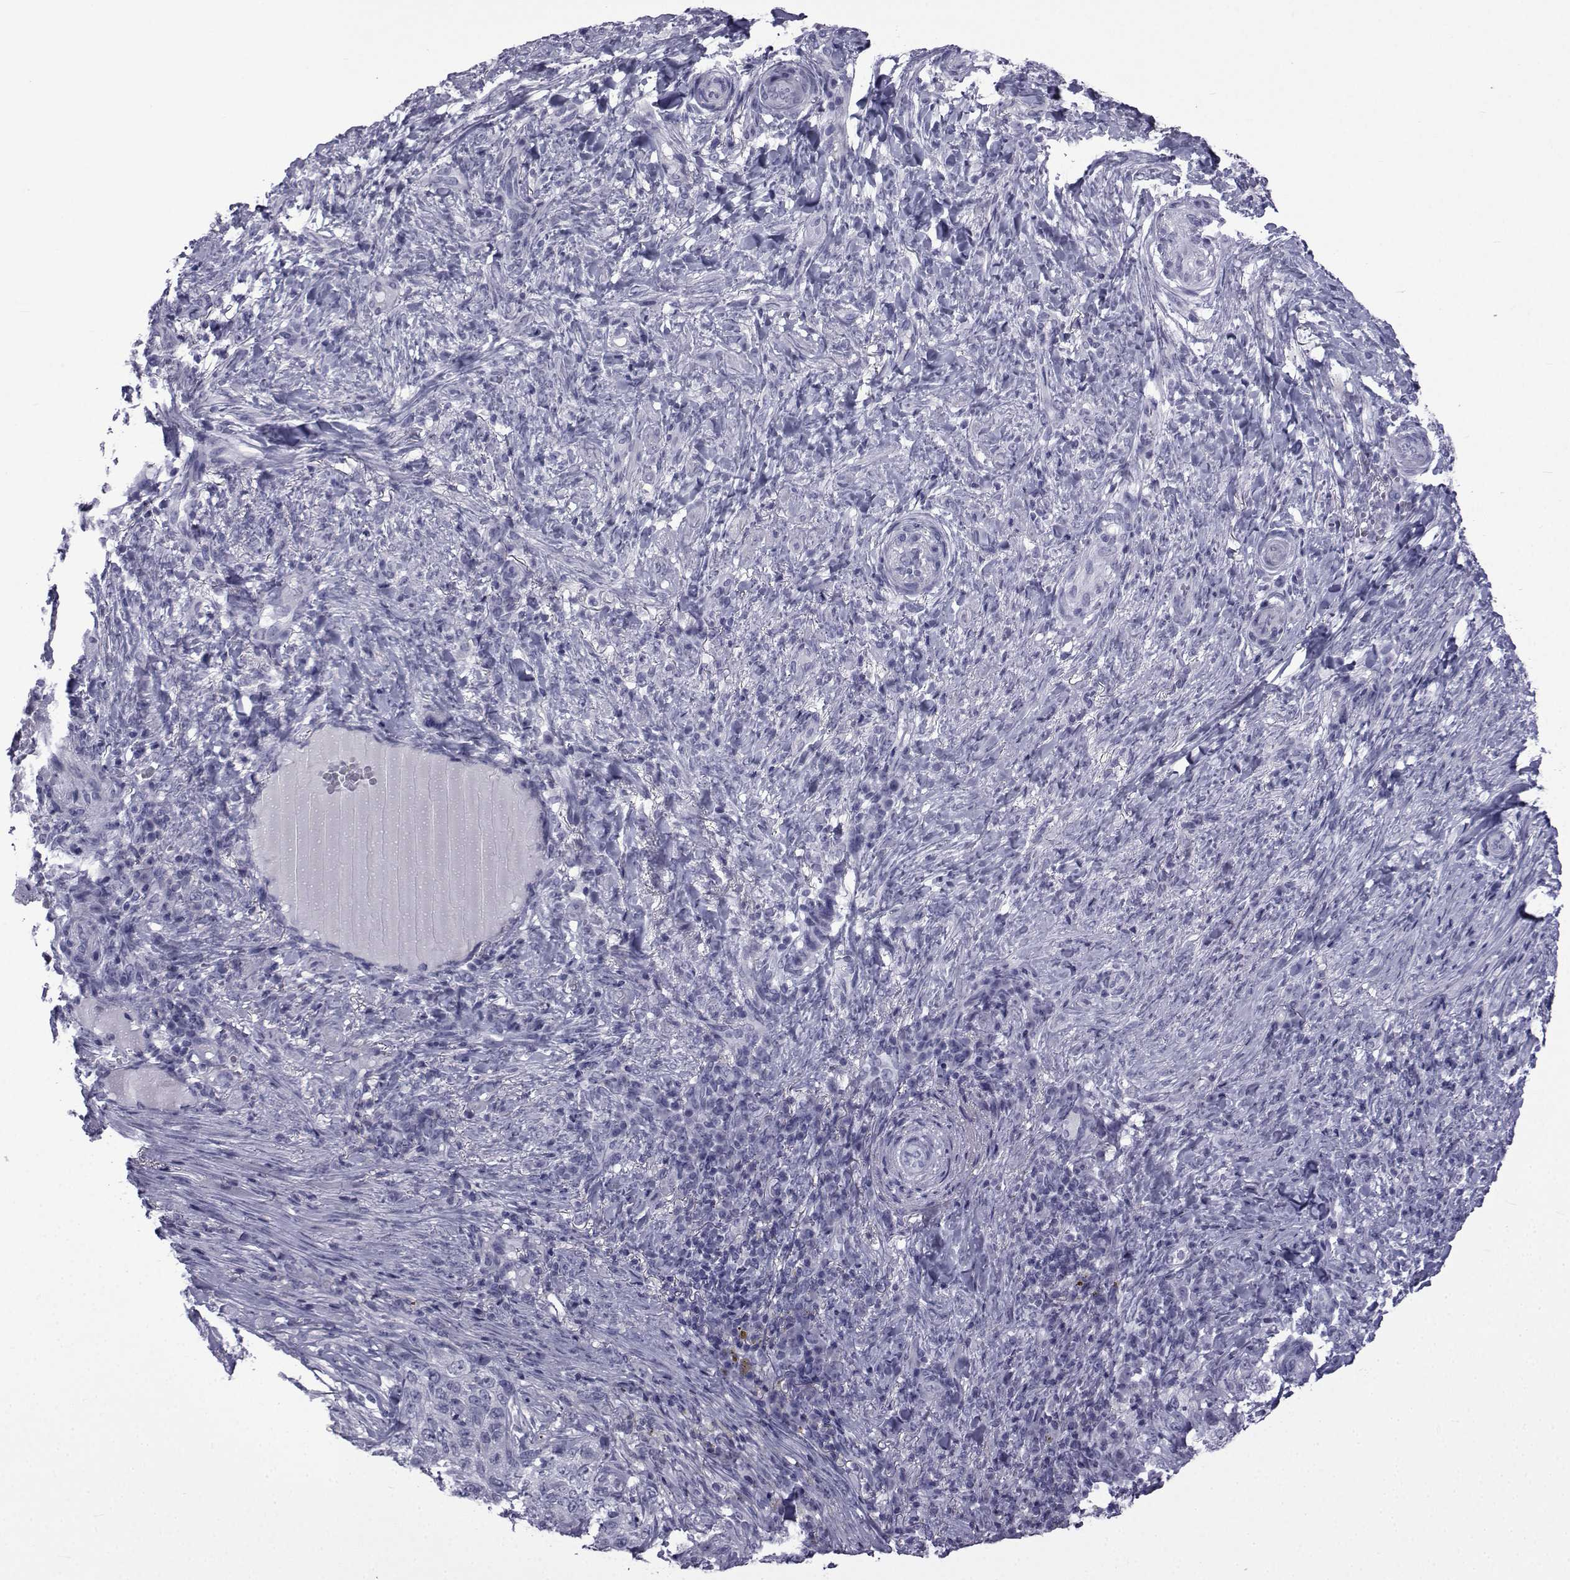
{"staining": {"intensity": "negative", "quantity": "none", "location": "none"}, "tissue": "skin cancer", "cell_type": "Tumor cells", "image_type": "cancer", "snomed": [{"axis": "morphology", "description": "Basal cell carcinoma"}, {"axis": "topography", "description": "Skin"}], "caption": "Immunohistochemistry (IHC) photomicrograph of neoplastic tissue: human basal cell carcinoma (skin) stained with DAB (3,3'-diaminobenzidine) exhibits no significant protein staining in tumor cells.", "gene": "PDE6H", "patient": {"sex": "female", "age": 69}}